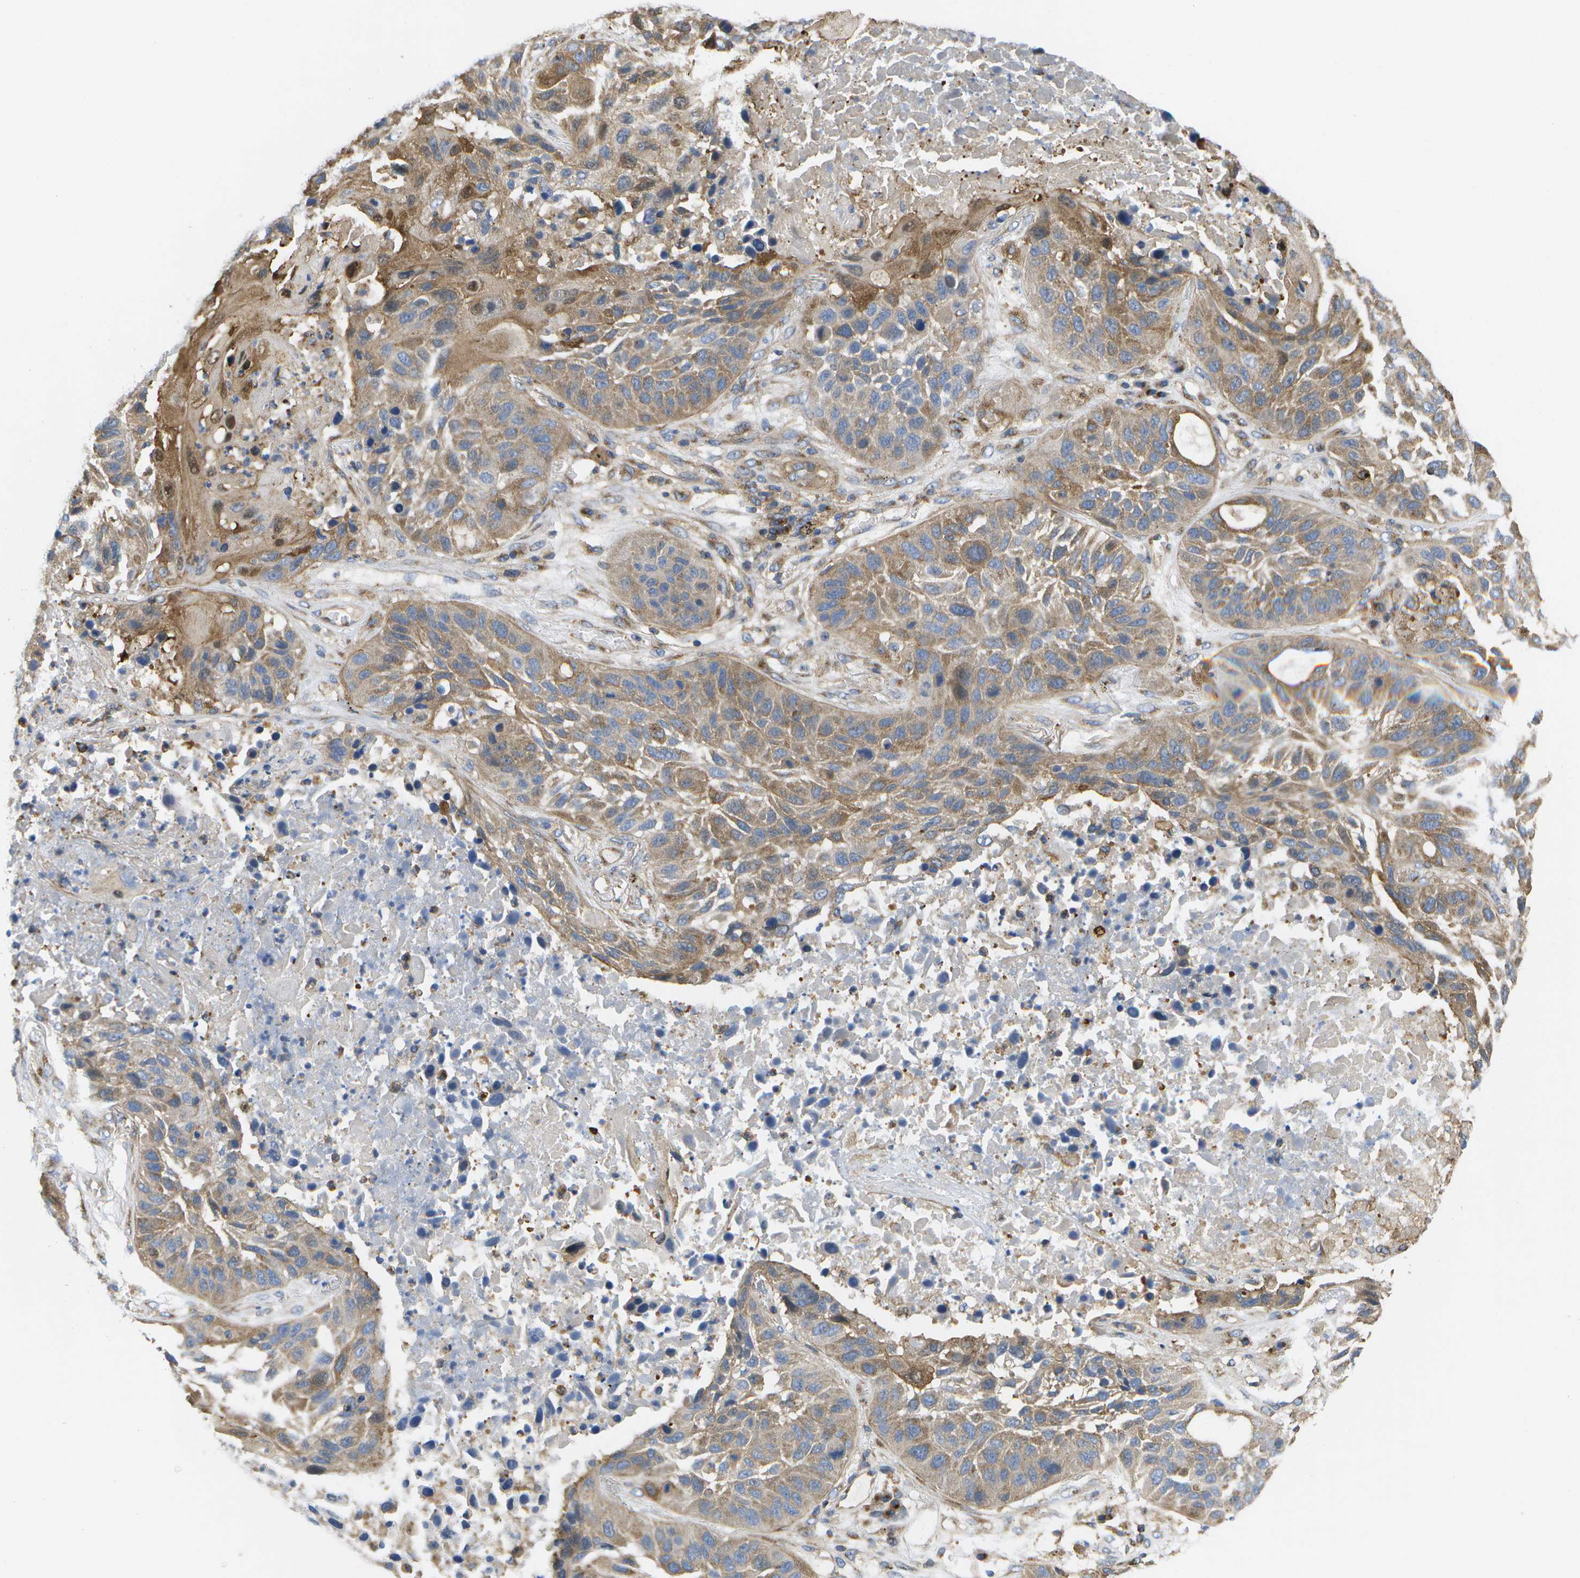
{"staining": {"intensity": "moderate", "quantity": ">75%", "location": "cytoplasmic/membranous"}, "tissue": "lung cancer", "cell_type": "Tumor cells", "image_type": "cancer", "snomed": [{"axis": "morphology", "description": "Squamous cell carcinoma, NOS"}, {"axis": "topography", "description": "Lung"}], "caption": "Squamous cell carcinoma (lung) was stained to show a protein in brown. There is medium levels of moderate cytoplasmic/membranous expression in approximately >75% of tumor cells. (Brightfield microscopy of DAB IHC at high magnification).", "gene": "BST2", "patient": {"sex": "male", "age": 57}}